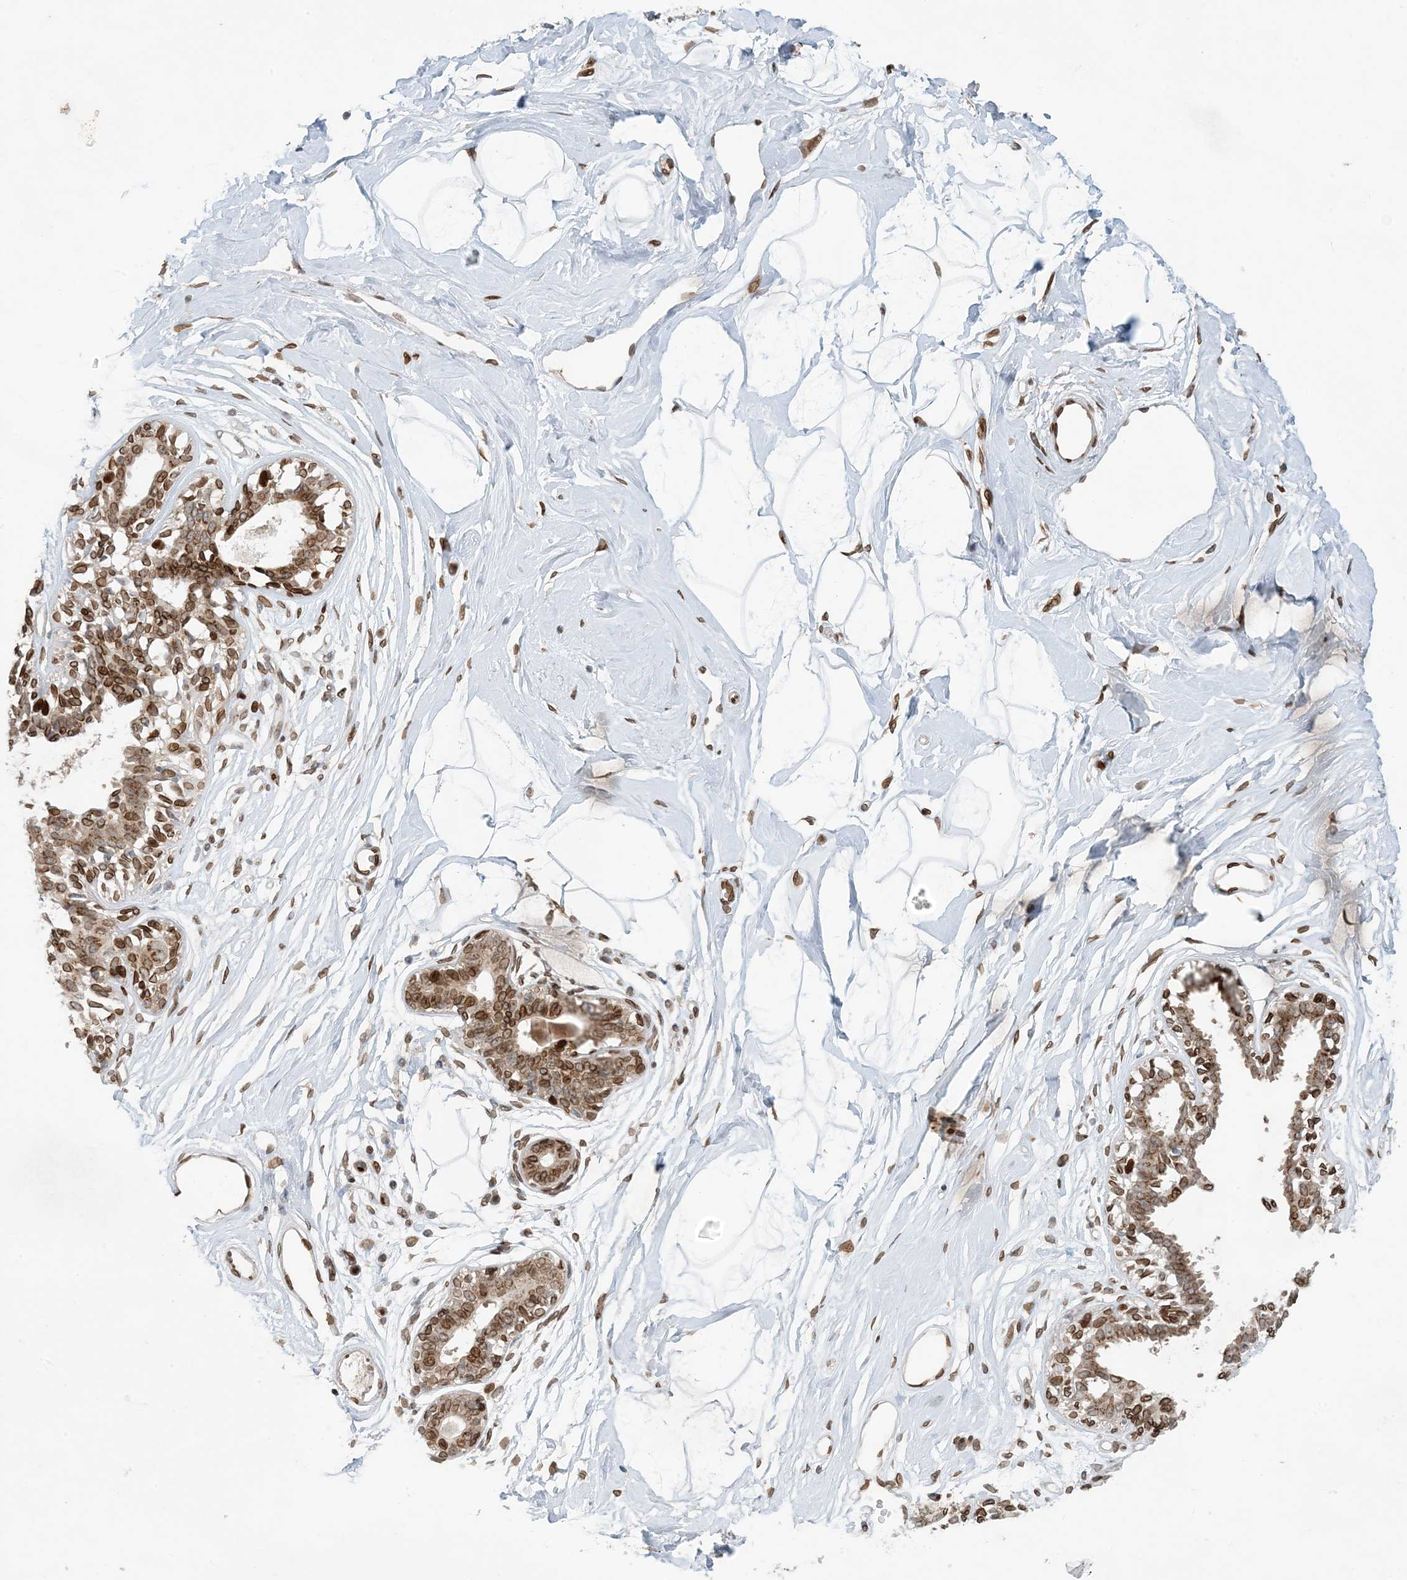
{"staining": {"intensity": "moderate", "quantity": ">75%", "location": "nuclear"}, "tissue": "breast", "cell_type": "Adipocytes", "image_type": "normal", "snomed": [{"axis": "morphology", "description": "Normal tissue, NOS"}, {"axis": "topography", "description": "Breast"}], "caption": "Human breast stained for a protein (brown) exhibits moderate nuclear positive expression in about >75% of adipocytes.", "gene": "SLC35A2", "patient": {"sex": "female", "age": 45}}